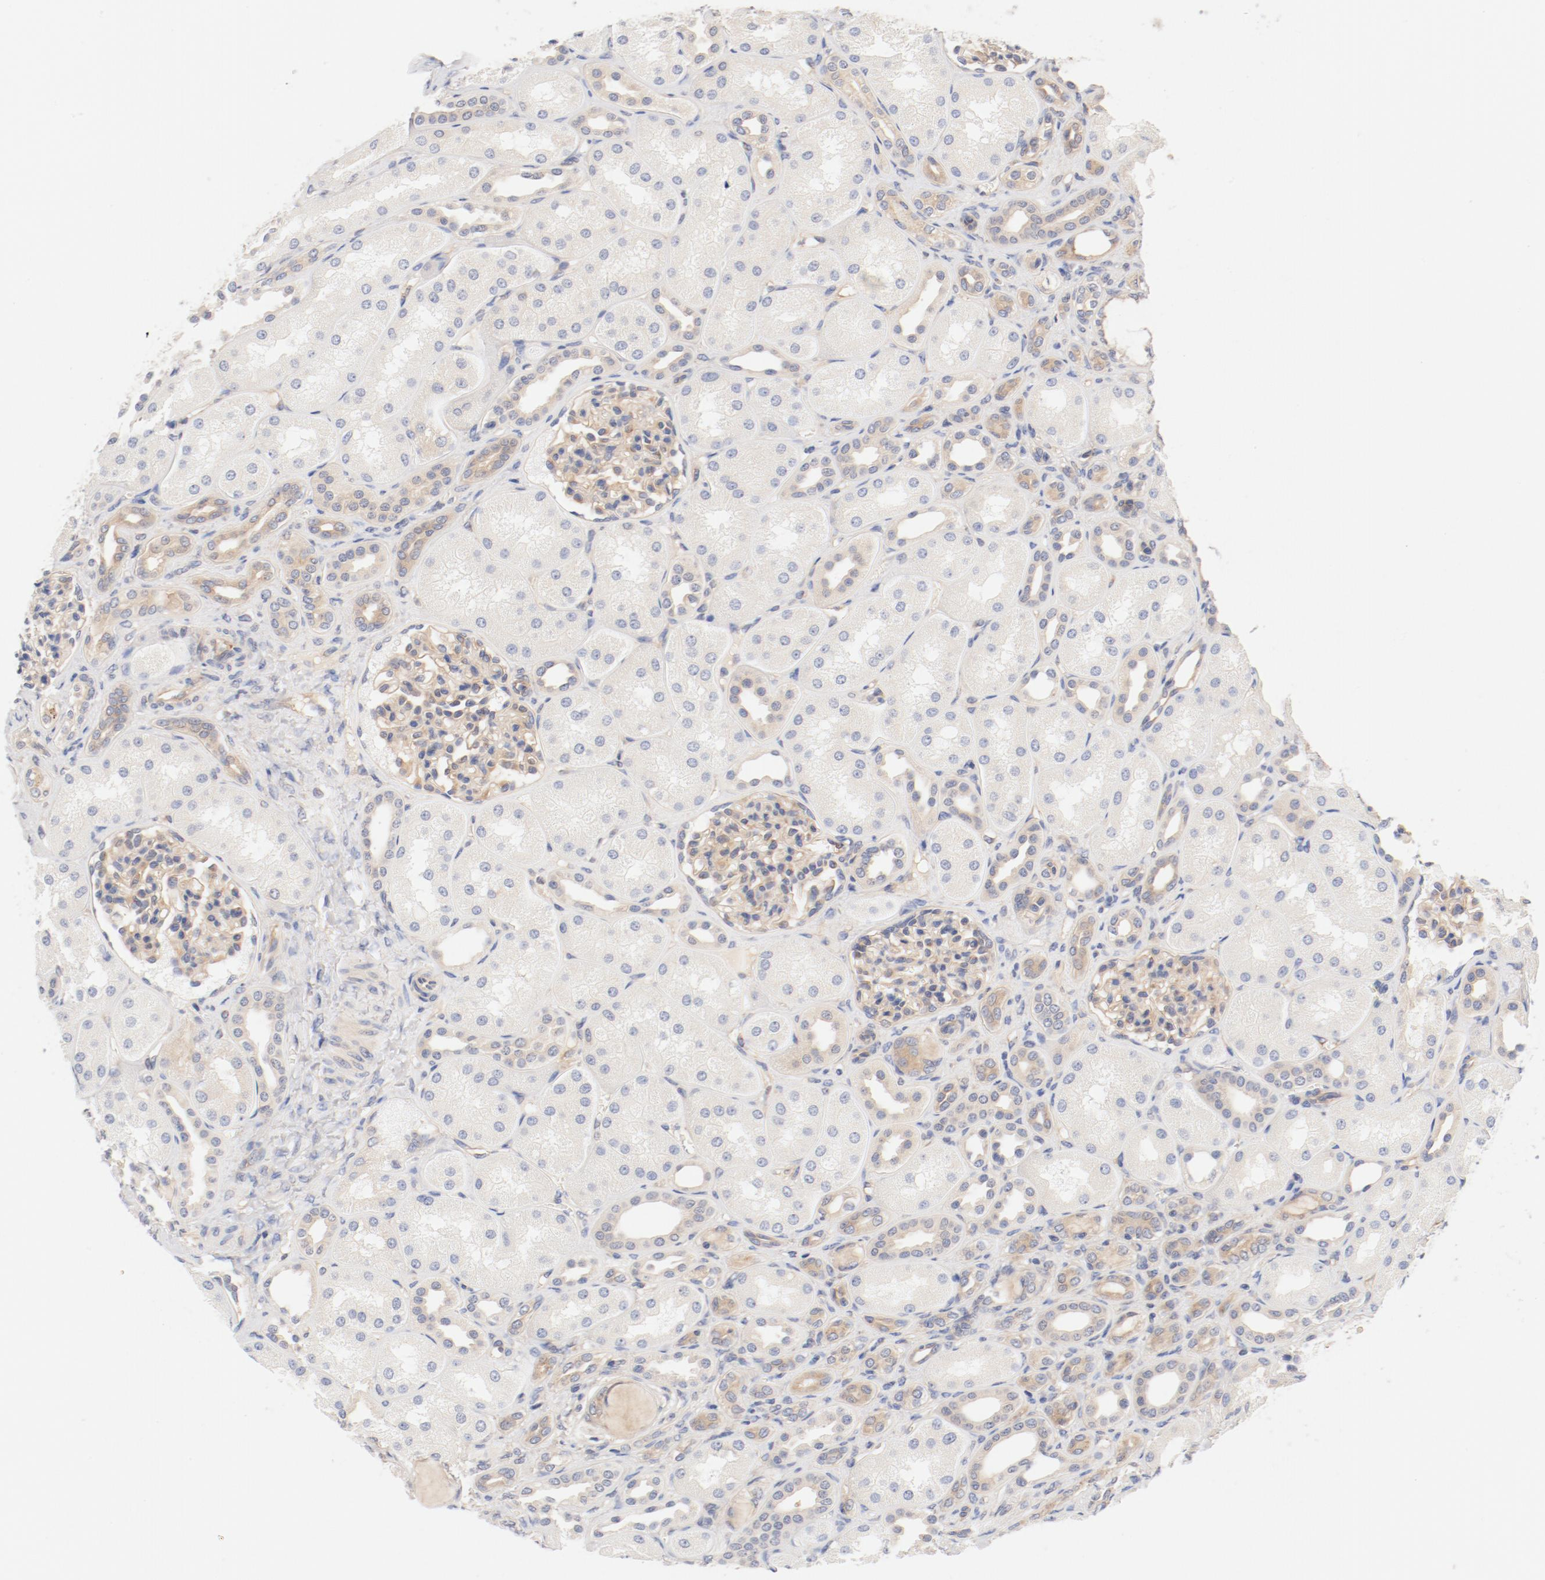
{"staining": {"intensity": "weak", "quantity": "25%-75%", "location": "cytoplasmic/membranous"}, "tissue": "kidney", "cell_type": "Cells in glomeruli", "image_type": "normal", "snomed": [{"axis": "morphology", "description": "Normal tissue, NOS"}, {"axis": "topography", "description": "Kidney"}], "caption": "Brown immunohistochemical staining in benign human kidney displays weak cytoplasmic/membranous expression in approximately 25%-75% of cells in glomeruli.", "gene": "DYNC1H1", "patient": {"sex": "male", "age": 7}}